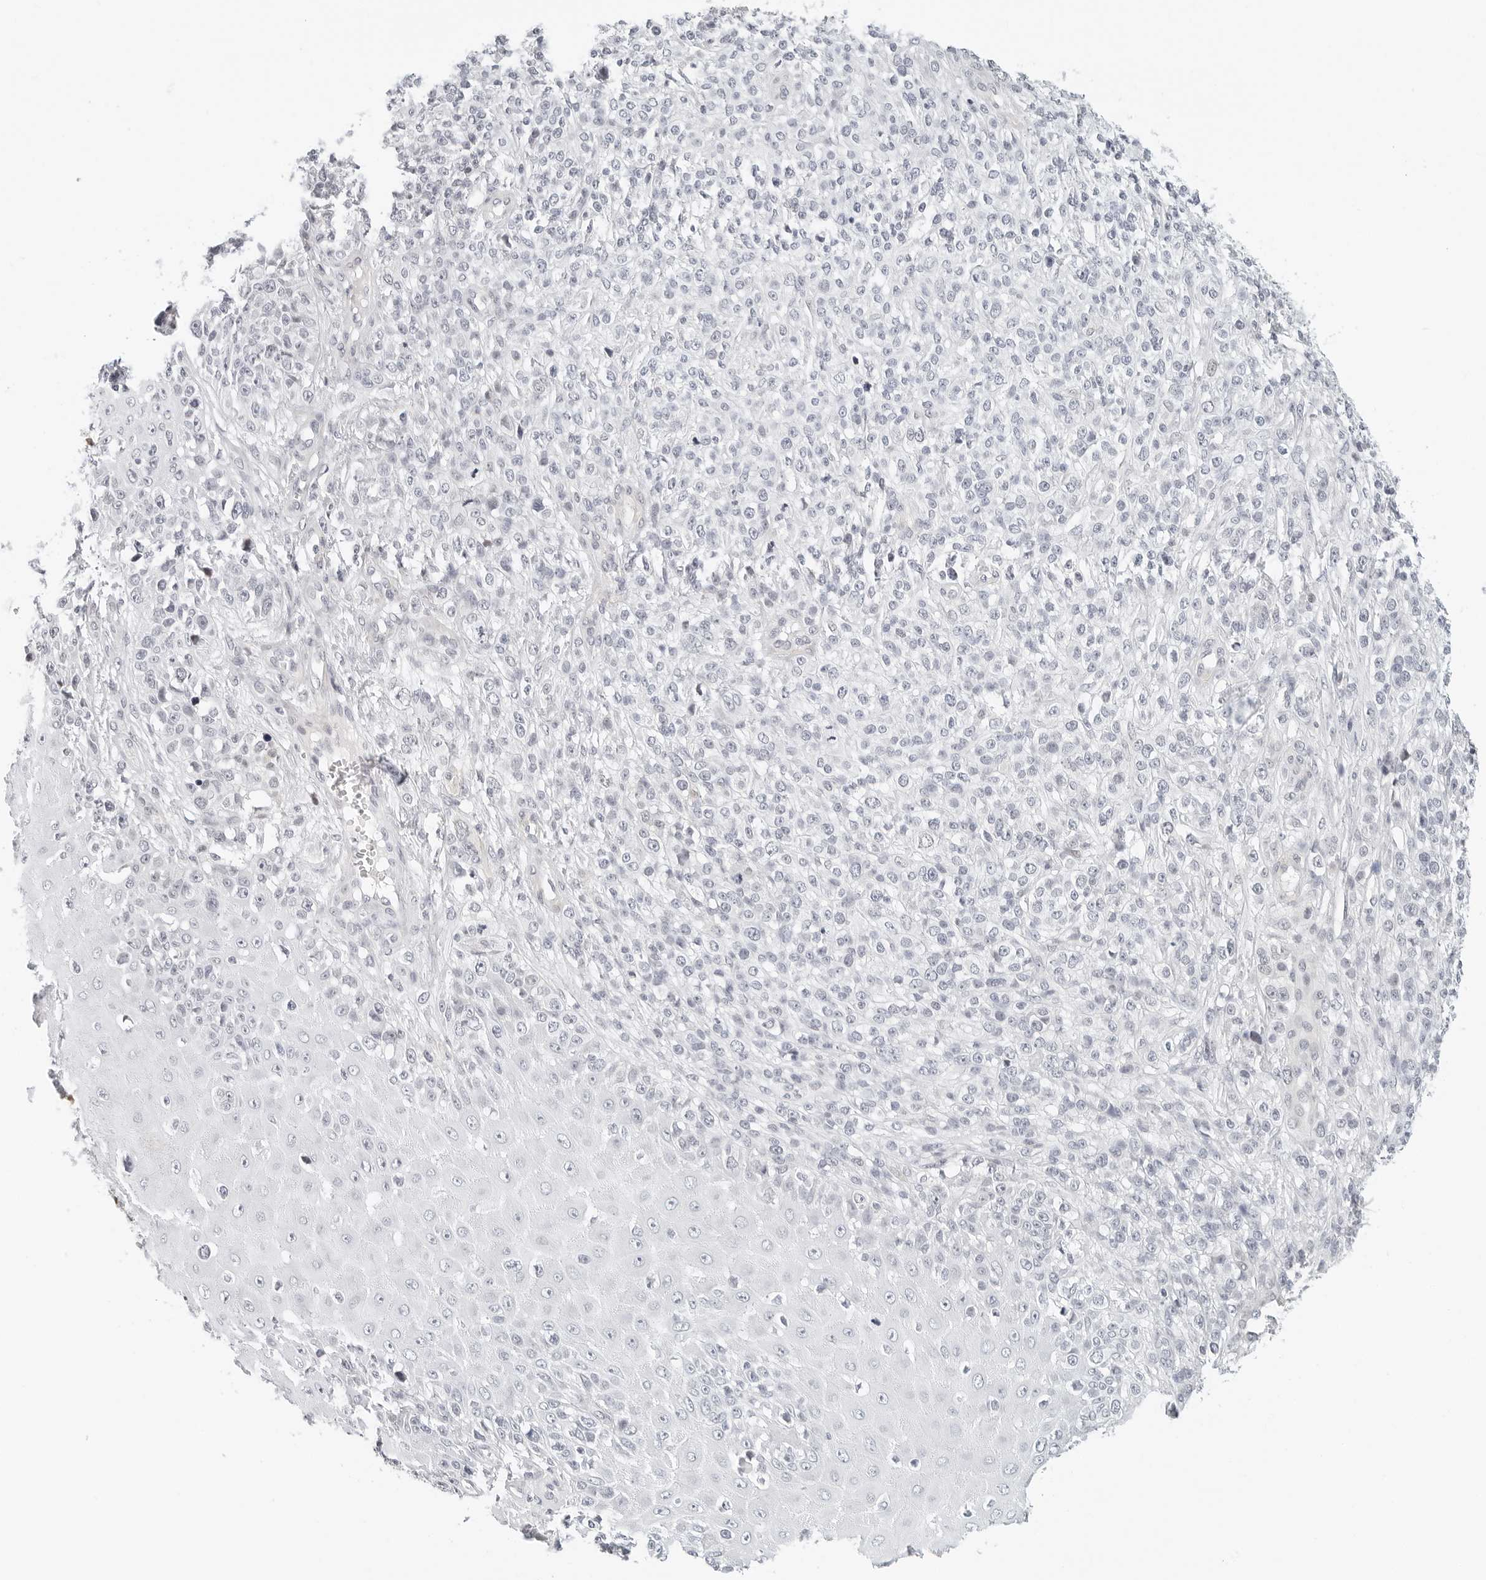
{"staining": {"intensity": "negative", "quantity": "none", "location": "none"}, "tissue": "melanoma", "cell_type": "Tumor cells", "image_type": "cancer", "snomed": [{"axis": "morphology", "description": "Malignant melanoma, NOS"}, {"axis": "topography", "description": "Skin"}], "caption": "Tumor cells are negative for brown protein staining in malignant melanoma. Brightfield microscopy of IHC stained with DAB (brown) and hematoxylin (blue), captured at high magnification.", "gene": "PARP10", "patient": {"sex": "female", "age": 55}}